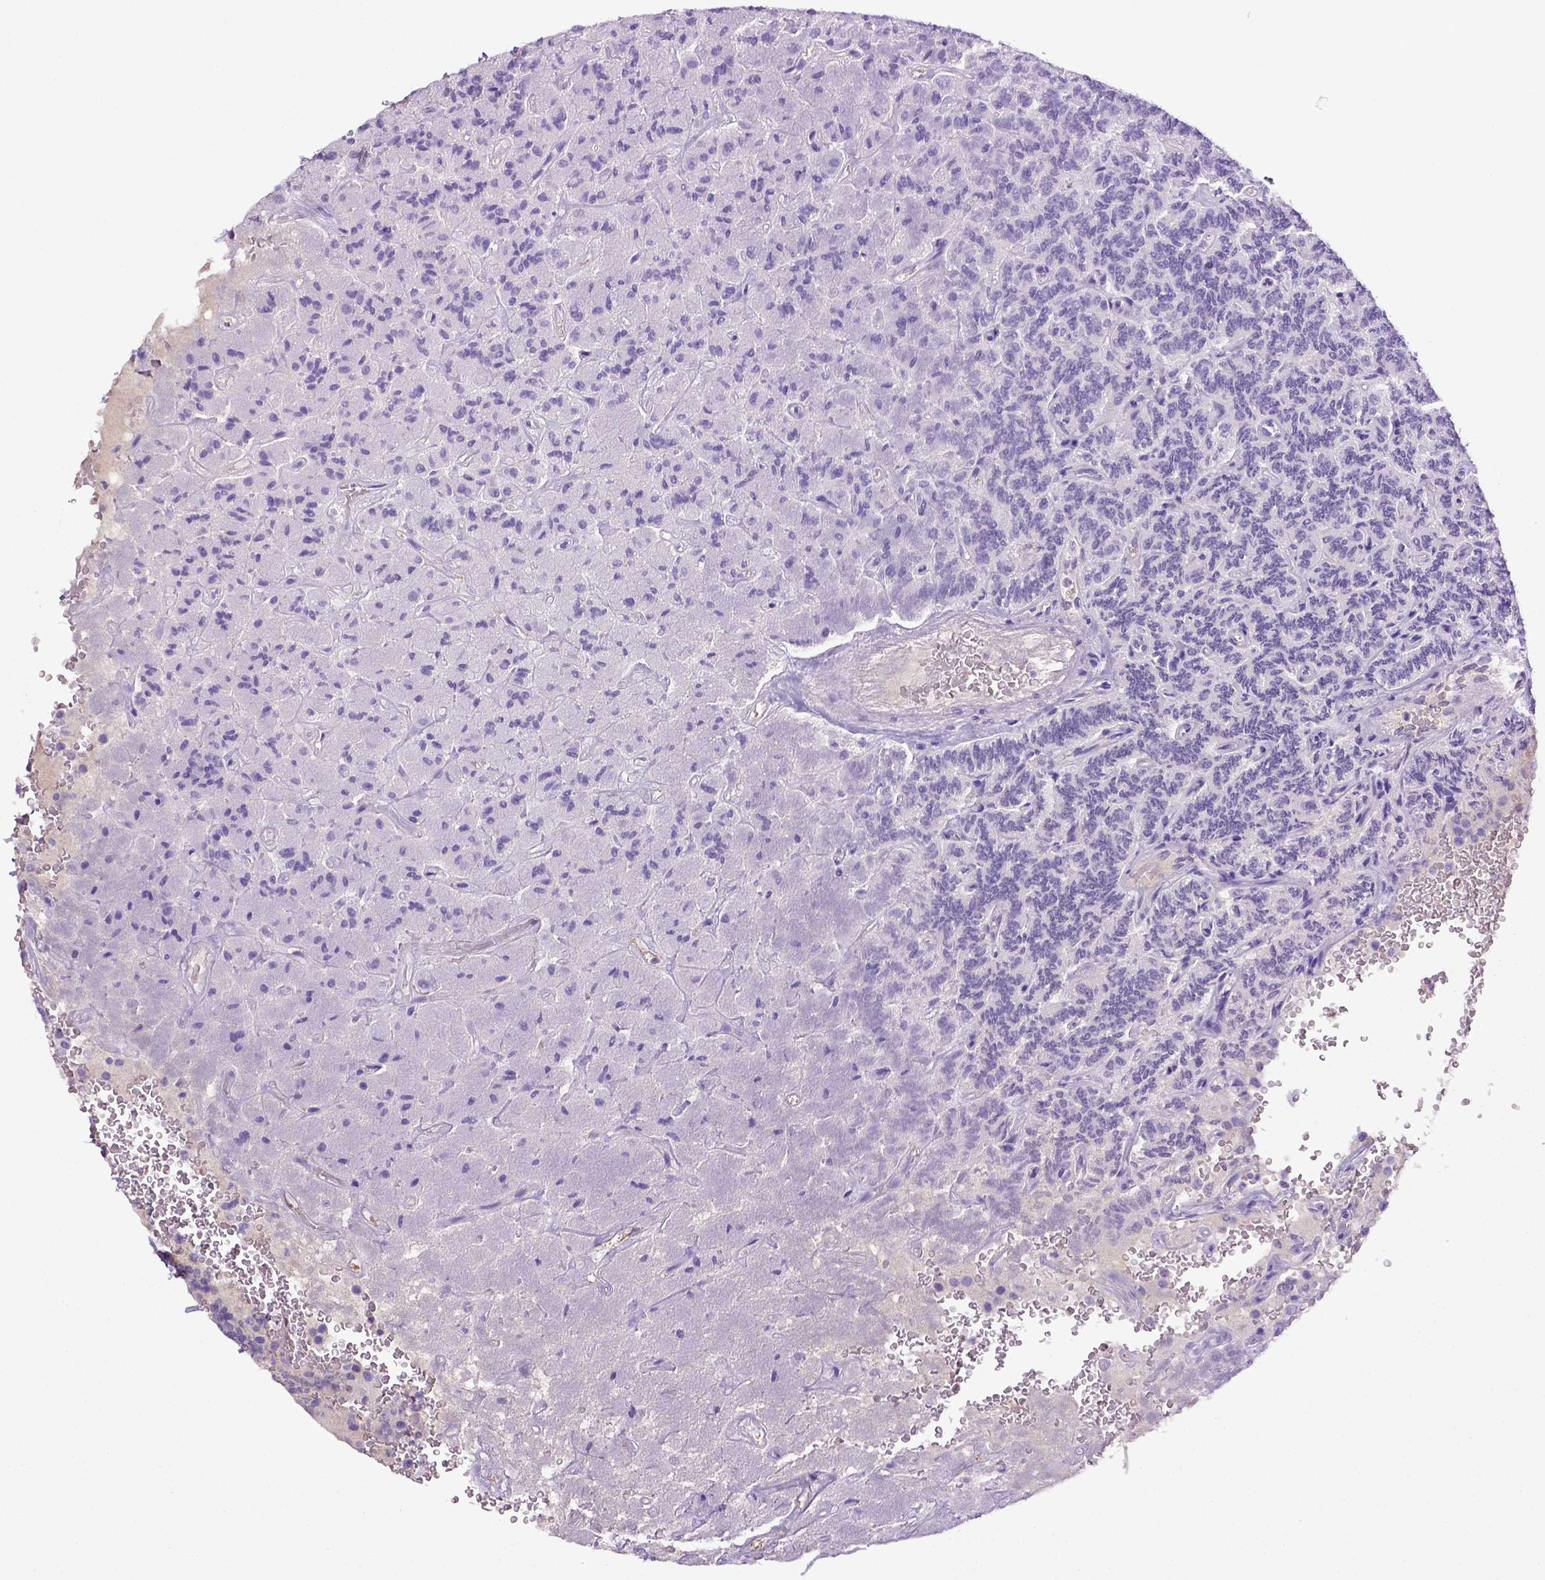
{"staining": {"intensity": "negative", "quantity": "none", "location": "none"}, "tissue": "carcinoid", "cell_type": "Tumor cells", "image_type": "cancer", "snomed": [{"axis": "morphology", "description": "Carcinoid, malignant, NOS"}, {"axis": "topography", "description": "Pancreas"}], "caption": "This image is of carcinoid (malignant) stained with immunohistochemistry to label a protein in brown with the nuclei are counter-stained blue. There is no expression in tumor cells.", "gene": "ITIH4", "patient": {"sex": "male", "age": 36}}